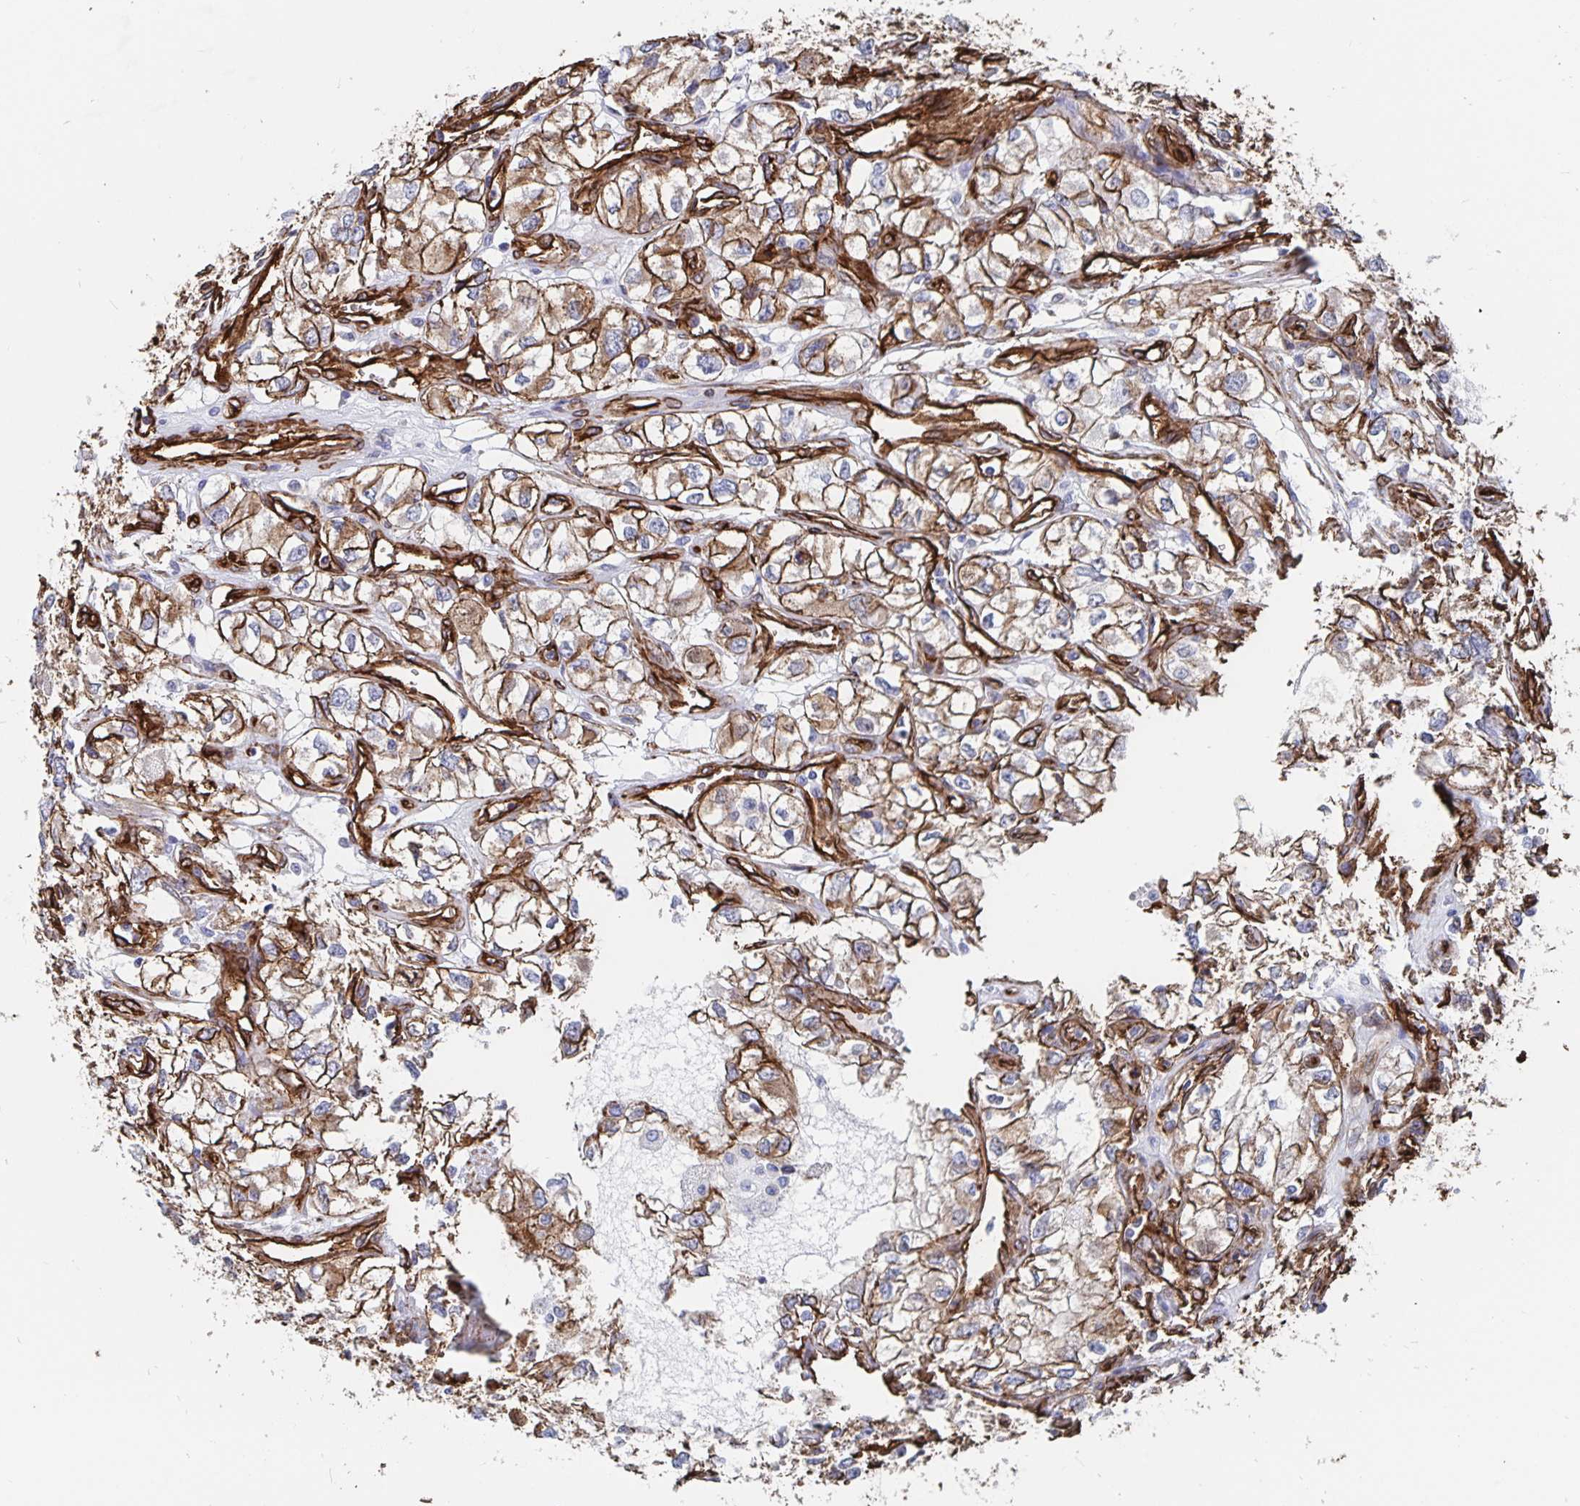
{"staining": {"intensity": "moderate", "quantity": ">75%", "location": "cytoplasmic/membranous"}, "tissue": "renal cancer", "cell_type": "Tumor cells", "image_type": "cancer", "snomed": [{"axis": "morphology", "description": "Adenocarcinoma, NOS"}, {"axis": "topography", "description": "Kidney"}], "caption": "A micrograph showing moderate cytoplasmic/membranous positivity in approximately >75% of tumor cells in adenocarcinoma (renal), as visualized by brown immunohistochemical staining.", "gene": "DCHS2", "patient": {"sex": "female", "age": 59}}